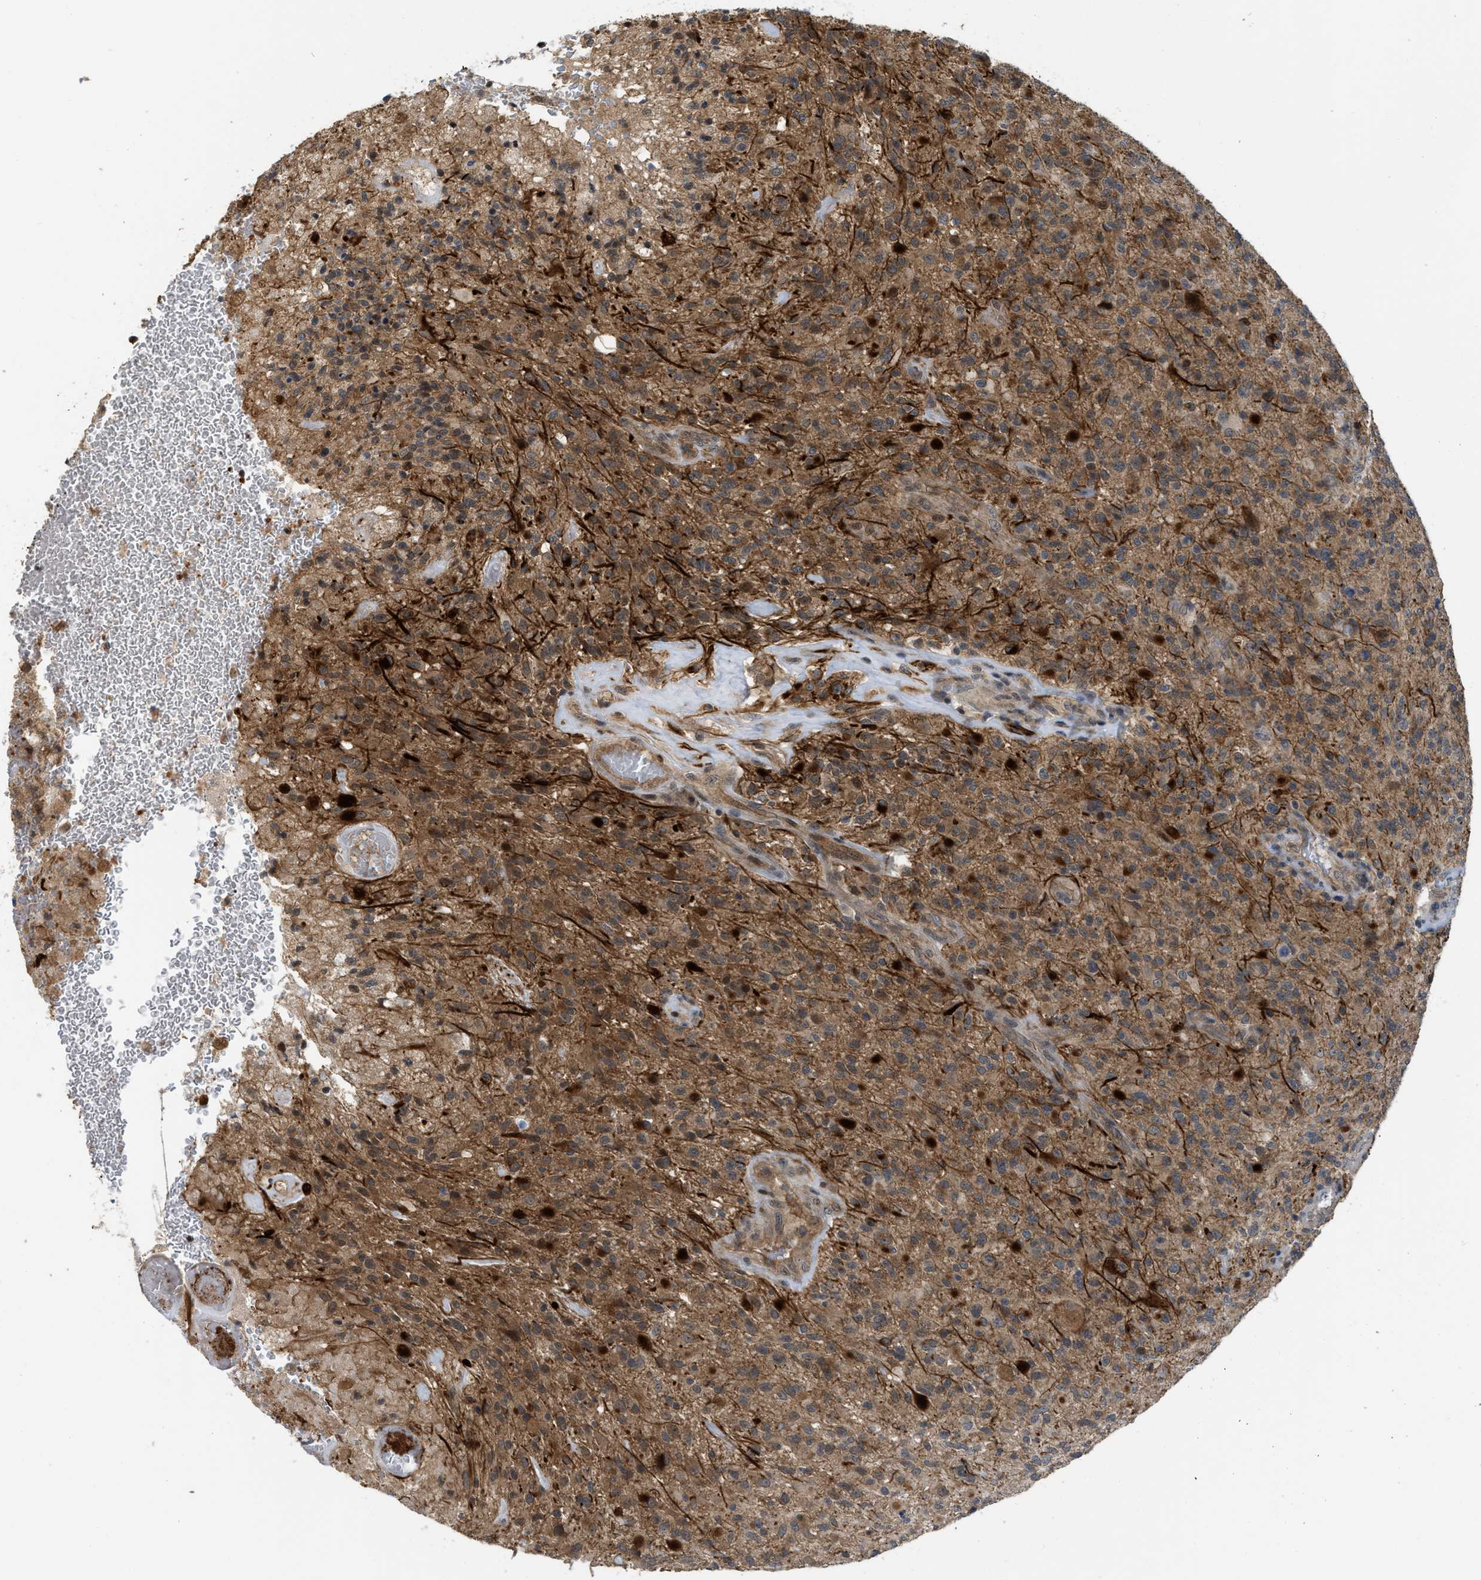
{"staining": {"intensity": "moderate", "quantity": ">75%", "location": "cytoplasmic/membranous"}, "tissue": "glioma", "cell_type": "Tumor cells", "image_type": "cancer", "snomed": [{"axis": "morphology", "description": "Glioma, malignant, High grade"}, {"axis": "topography", "description": "Brain"}], "caption": "IHC of human glioma displays medium levels of moderate cytoplasmic/membranous expression in about >75% of tumor cells.", "gene": "DNAJC28", "patient": {"sex": "male", "age": 71}}